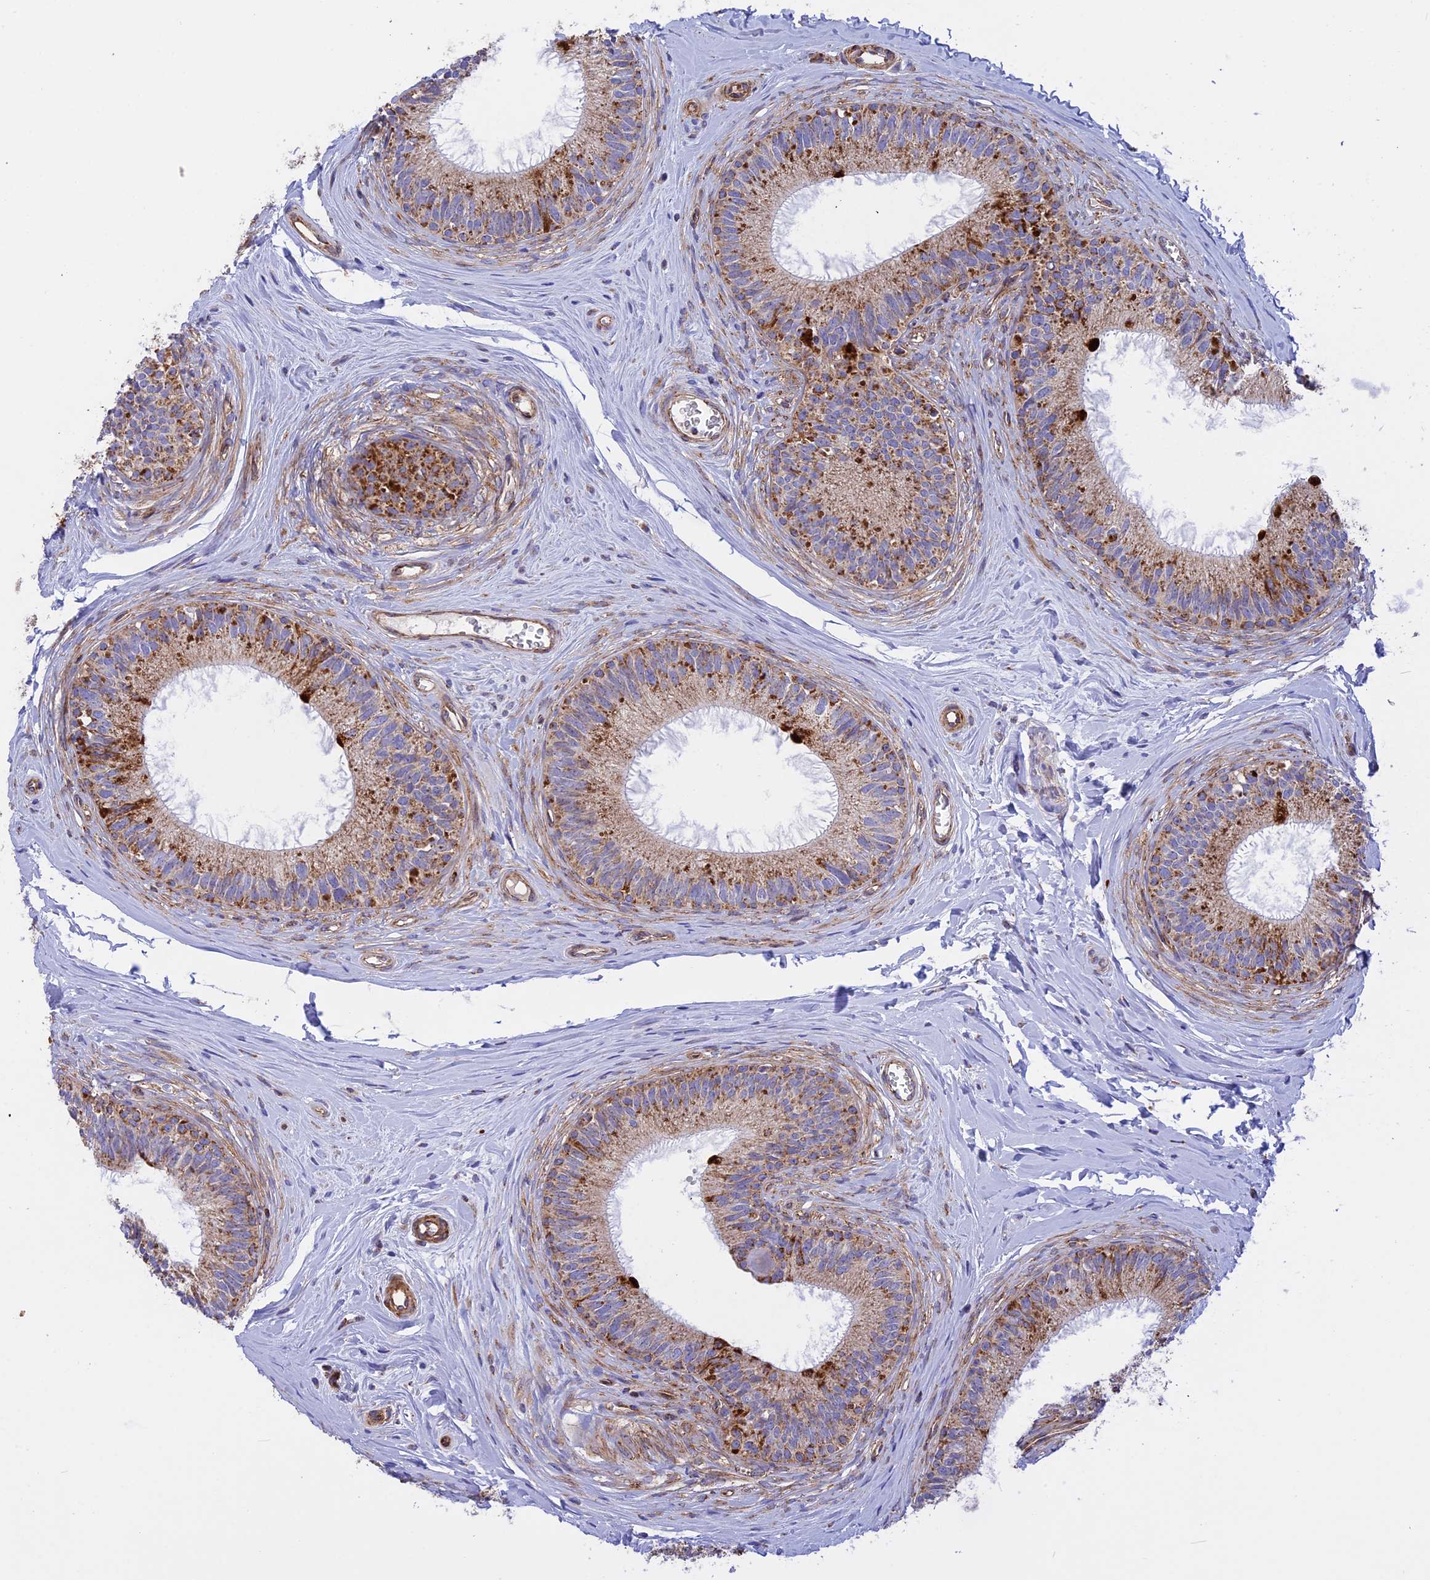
{"staining": {"intensity": "strong", "quantity": "25%-75%", "location": "cytoplasmic/membranous"}, "tissue": "epididymis", "cell_type": "Glandular cells", "image_type": "normal", "snomed": [{"axis": "morphology", "description": "Normal tissue, NOS"}, {"axis": "topography", "description": "Epididymis"}], "caption": "IHC photomicrograph of benign epididymis: human epididymis stained using immunohistochemistry shows high levels of strong protein expression localized specifically in the cytoplasmic/membranous of glandular cells, appearing as a cytoplasmic/membranous brown color.", "gene": "UQCRB", "patient": {"sex": "male", "age": 33}}